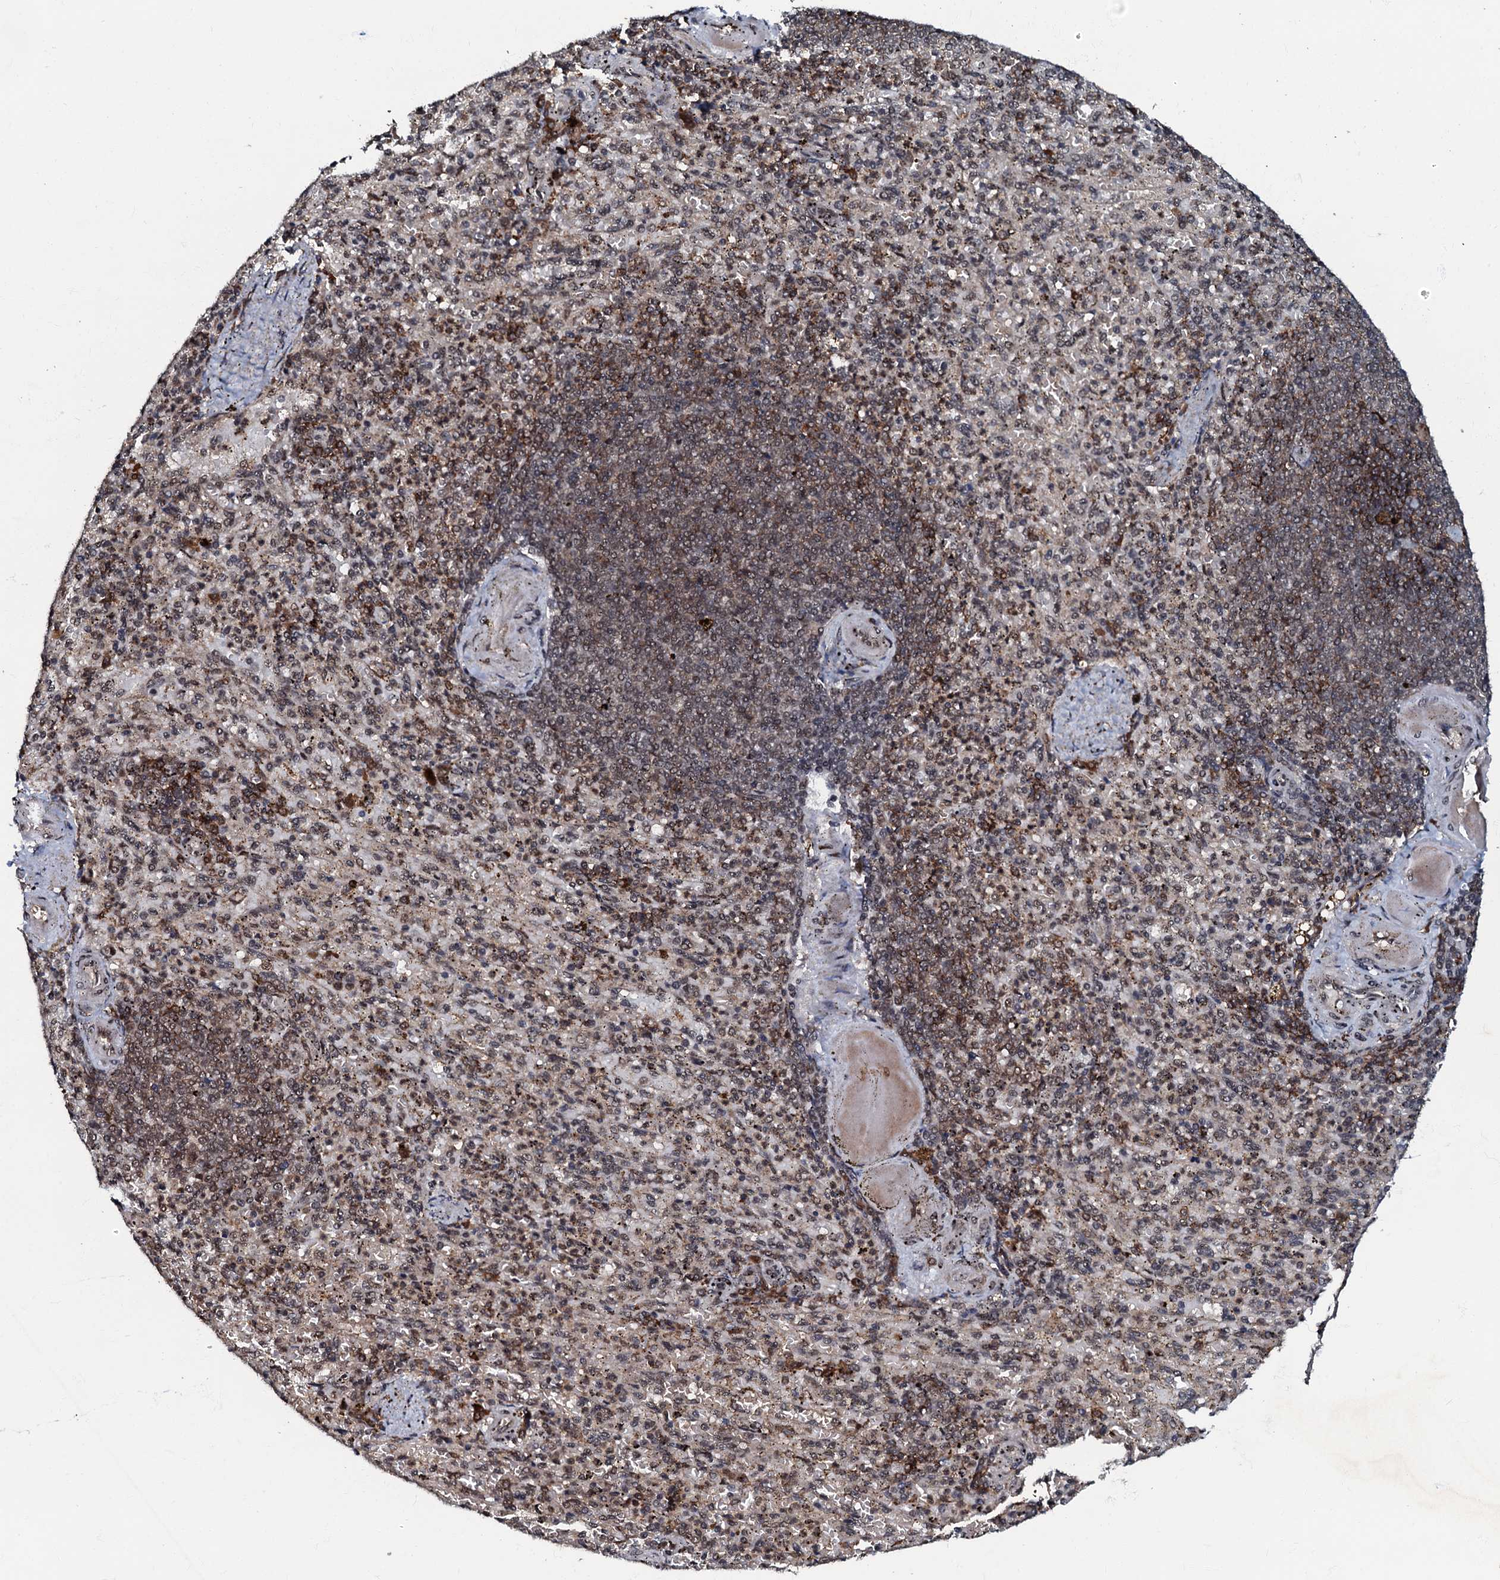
{"staining": {"intensity": "moderate", "quantity": "<25%", "location": "nuclear"}, "tissue": "spleen", "cell_type": "Cells in red pulp", "image_type": "normal", "snomed": [{"axis": "morphology", "description": "Normal tissue, NOS"}, {"axis": "topography", "description": "Spleen"}], "caption": "Cells in red pulp demonstrate moderate nuclear expression in about <25% of cells in normal spleen.", "gene": "C18orf32", "patient": {"sex": "female", "age": 74}}